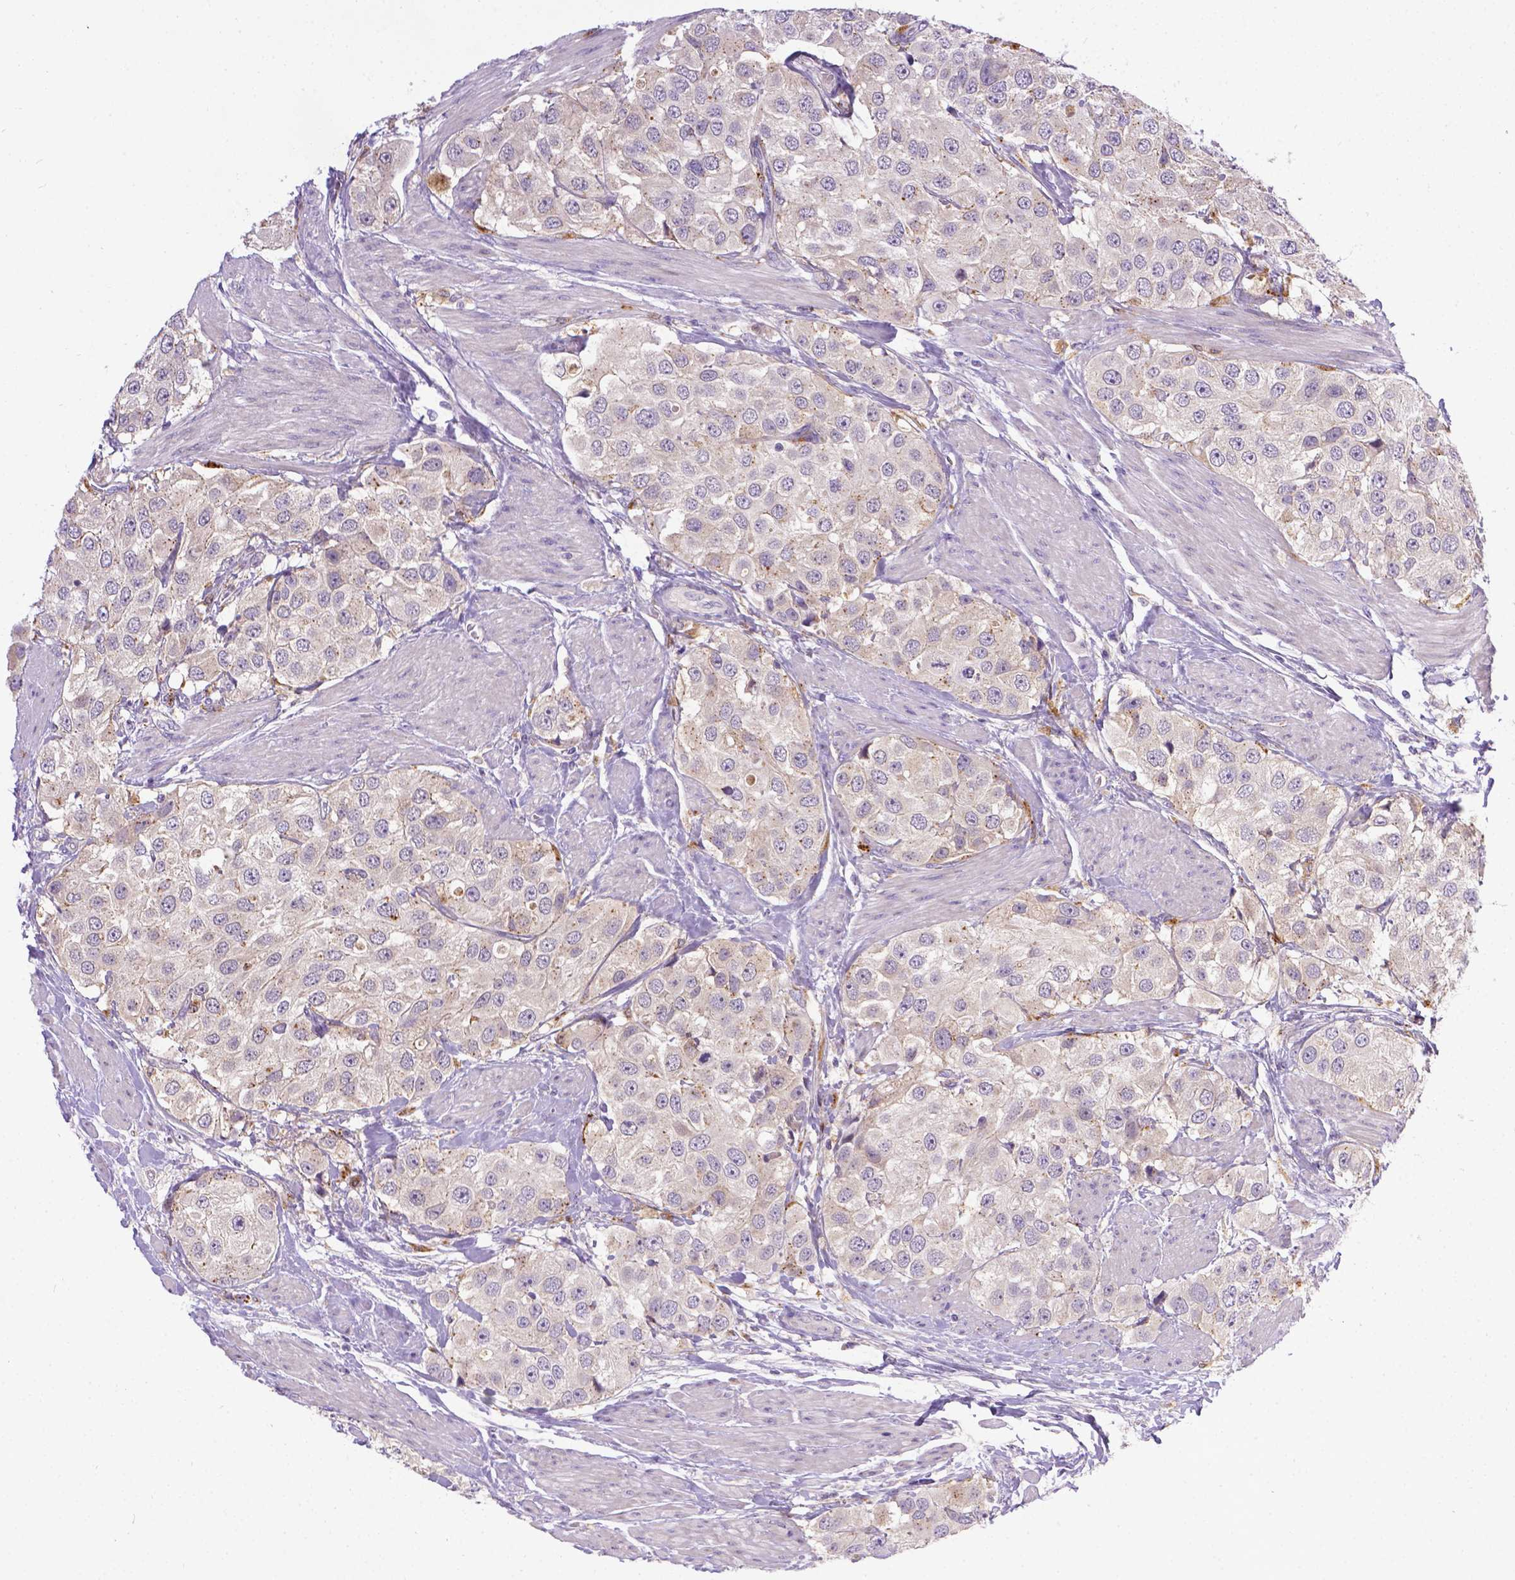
{"staining": {"intensity": "negative", "quantity": "none", "location": "none"}, "tissue": "urothelial cancer", "cell_type": "Tumor cells", "image_type": "cancer", "snomed": [{"axis": "morphology", "description": "Urothelial carcinoma, High grade"}, {"axis": "topography", "description": "Urinary bladder"}], "caption": "Immunohistochemistry (IHC) photomicrograph of neoplastic tissue: urothelial cancer stained with DAB (3,3'-diaminobenzidine) exhibits no significant protein staining in tumor cells.", "gene": "TM4SF18", "patient": {"sex": "female", "age": 64}}